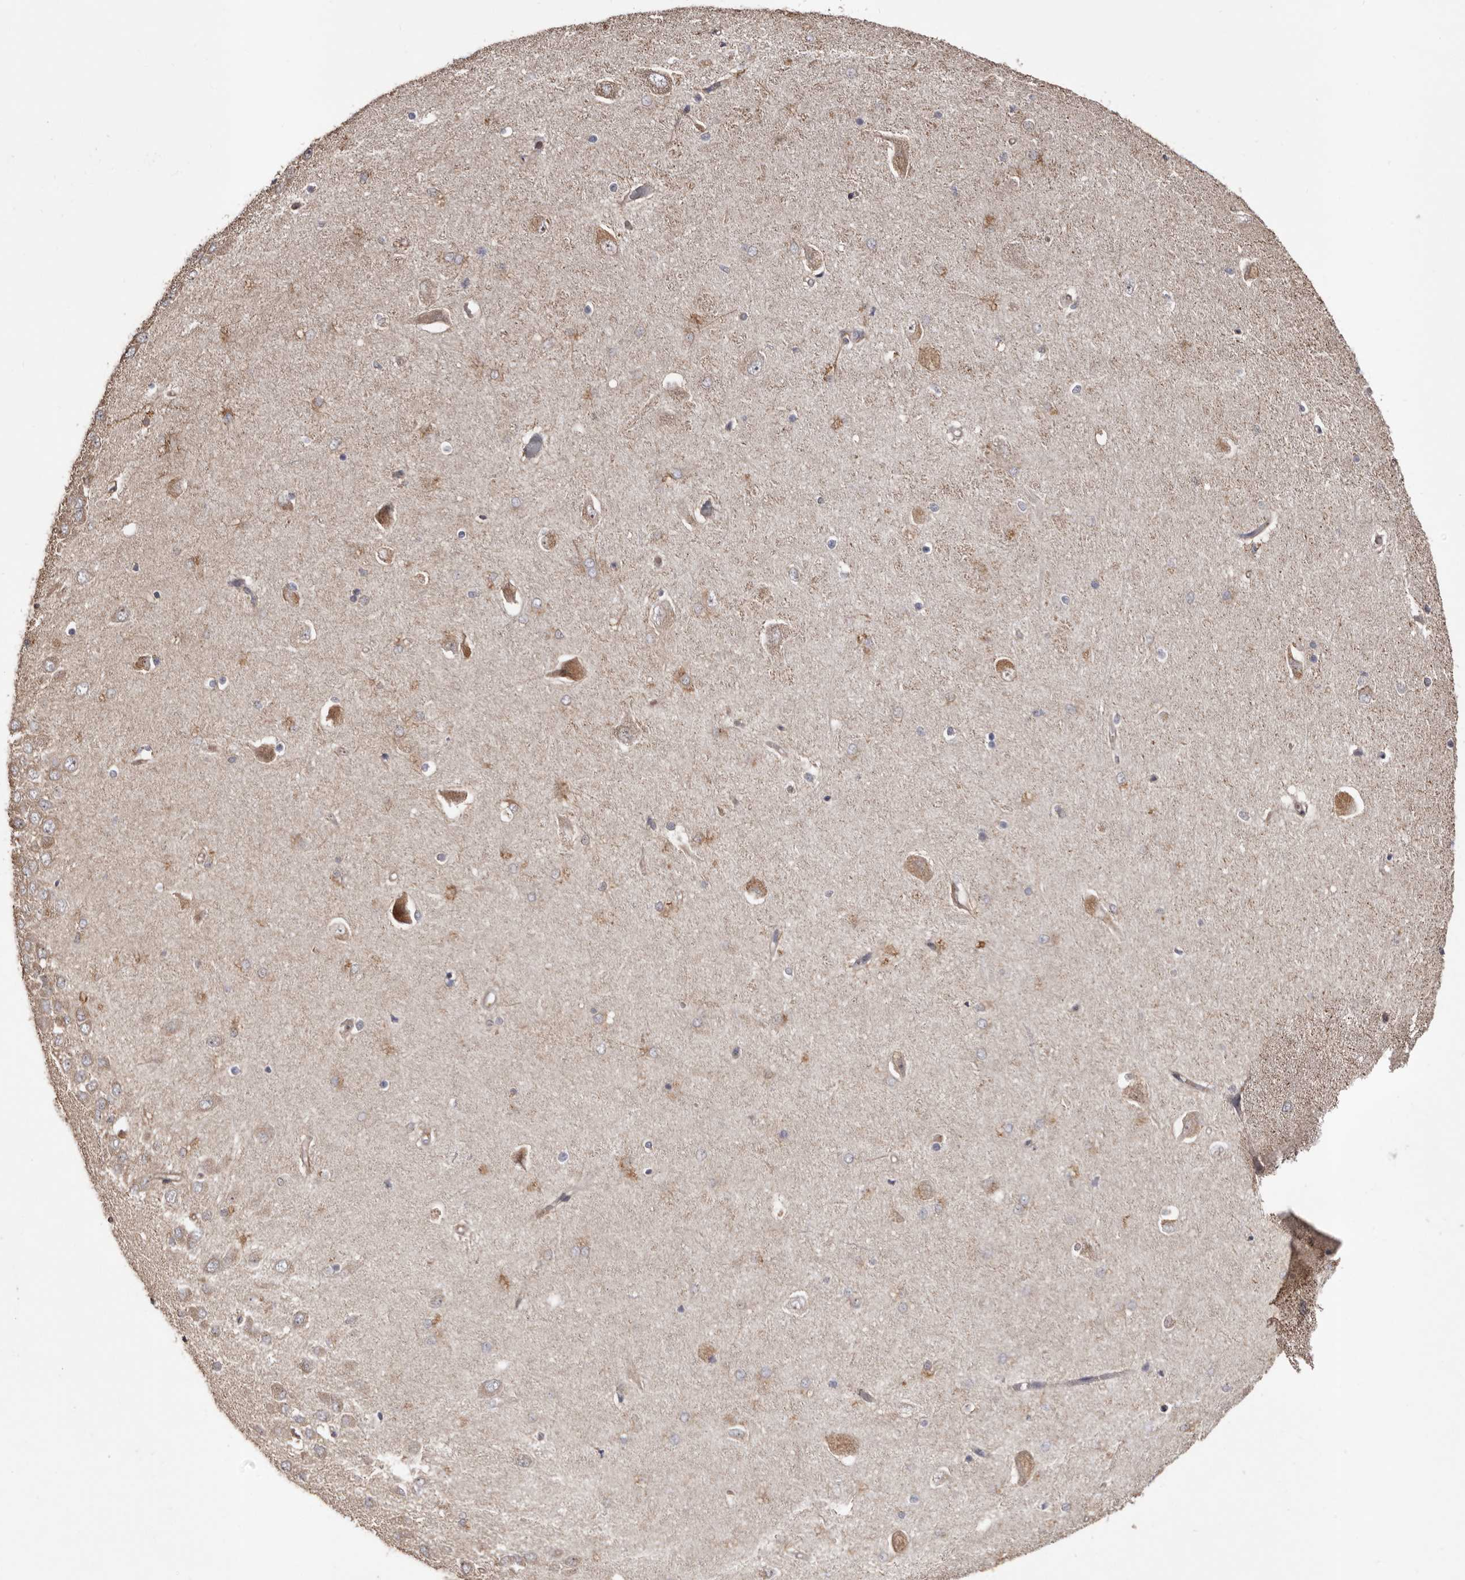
{"staining": {"intensity": "moderate", "quantity": "25%-75%", "location": "cytoplasmic/membranous"}, "tissue": "hippocampus", "cell_type": "Glial cells", "image_type": "normal", "snomed": [{"axis": "morphology", "description": "Normal tissue, NOS"}, {"axis": "topography", "description": "Hippocampus"}], "caption": "There is medium levels of moderate cytoplasmic/membranous expression in glial cells of benign hippocampus, as demonstrated by immunohistochemical staining (brown color).", "gene": "MACC1", "patient": {"sex": "male", "age": 45}}